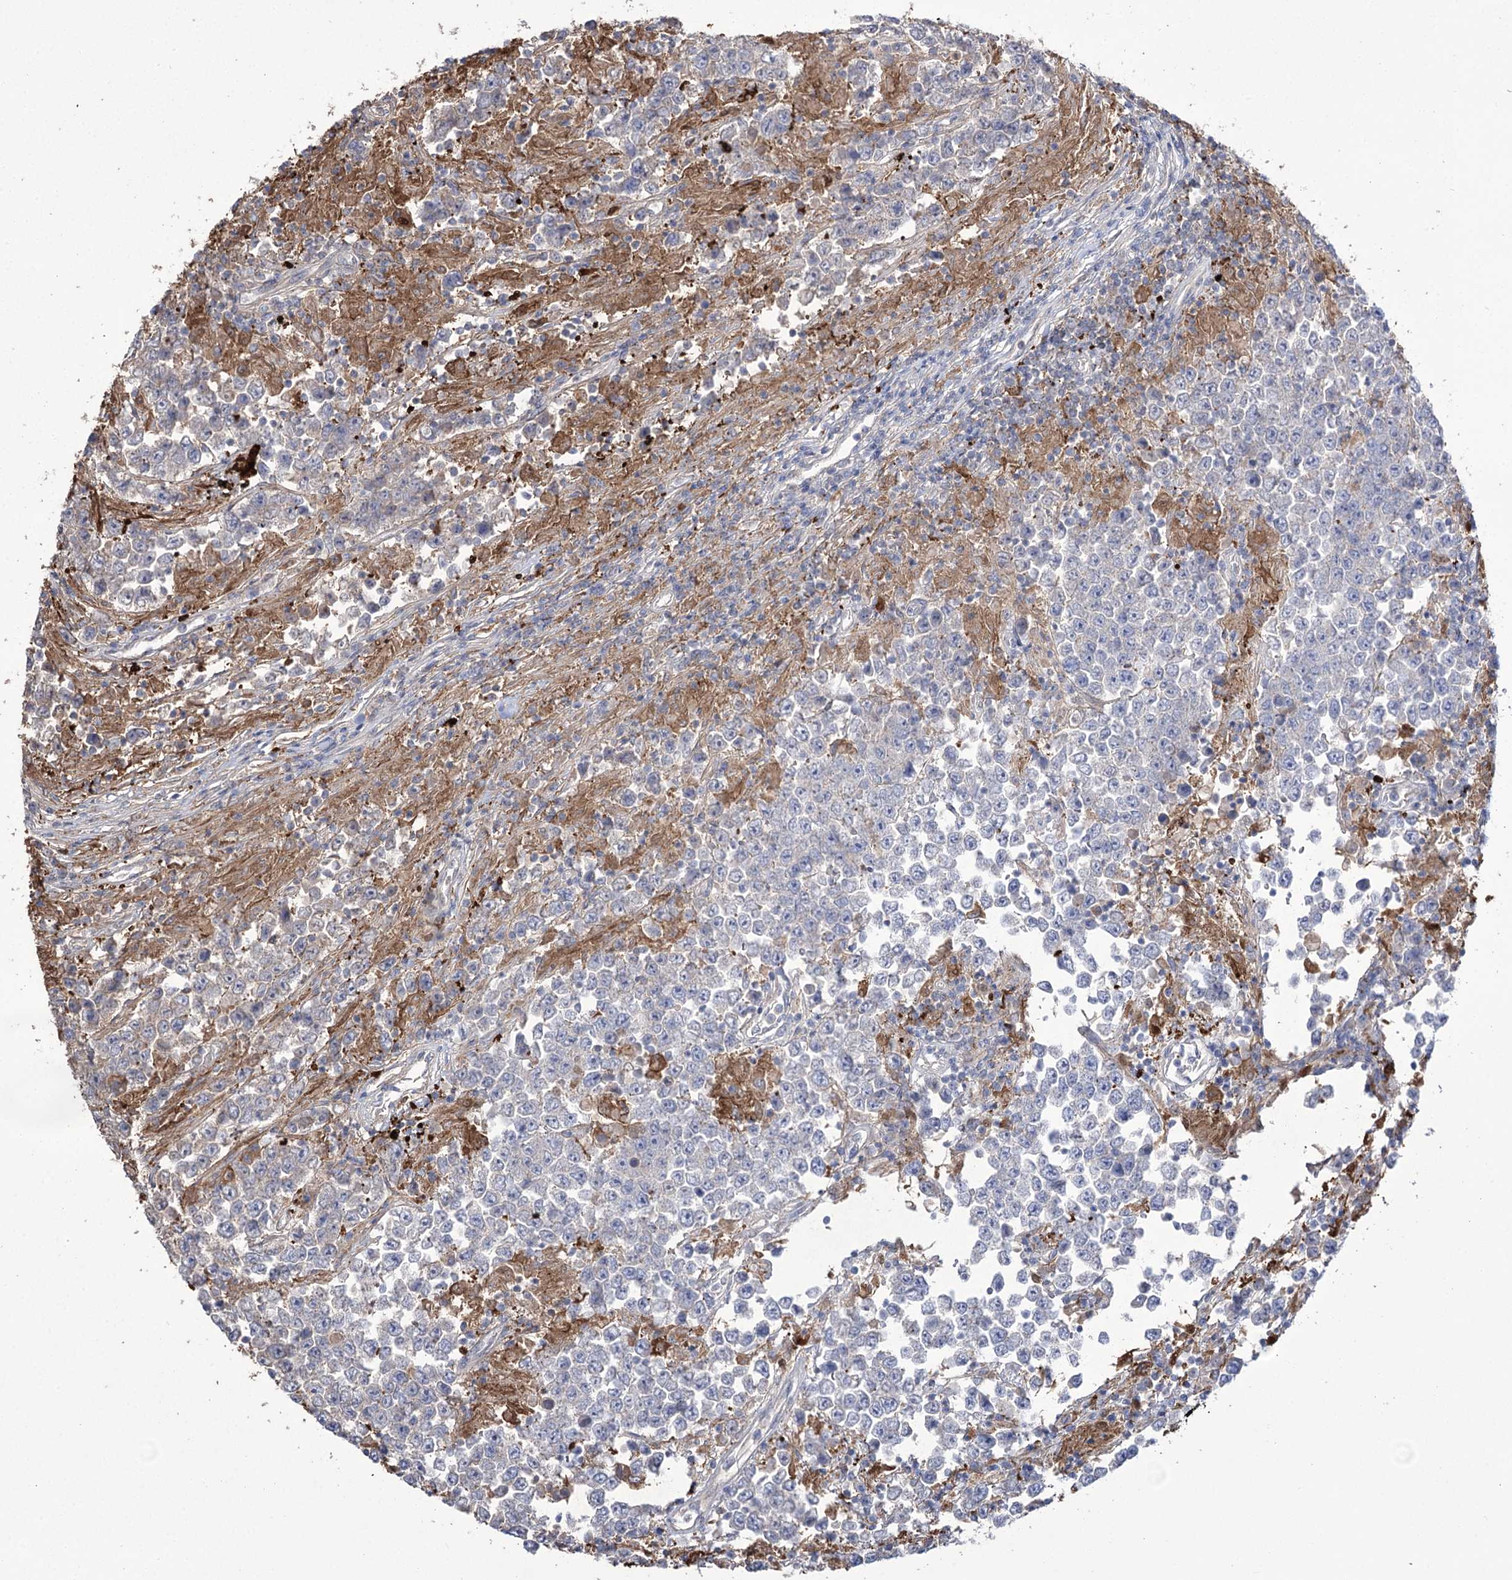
{"staining": {"intensity": "negative", "quantity": "none", "location": "none"}, "tissue": "testis cancer", "cell_type": "Tumor cells", "image_type": "cancer", "snomed": [{"axis": "morphology", "description": "Normal tissue, NOS"}, {"axis": "morphology", "description": "Urothelial carcinoma, High grade"}, {"axis": "morphology", "description": "Seminoma, NOS"}, {"axis": "morphology", "description": "Carcinoma, Embryonal, NOS"}, {"axis": "topography", "description": "Urinary bladder"}, {"axis": "topography", "description": "Testis"}], "caption": "A histopathology image of high-grade urothelial carcinoma (testis) stained for a protein exhibits no brown staining in tumor cells.", "gene": "ZNF622", "patient": {"sex": "male", "age": 41}}